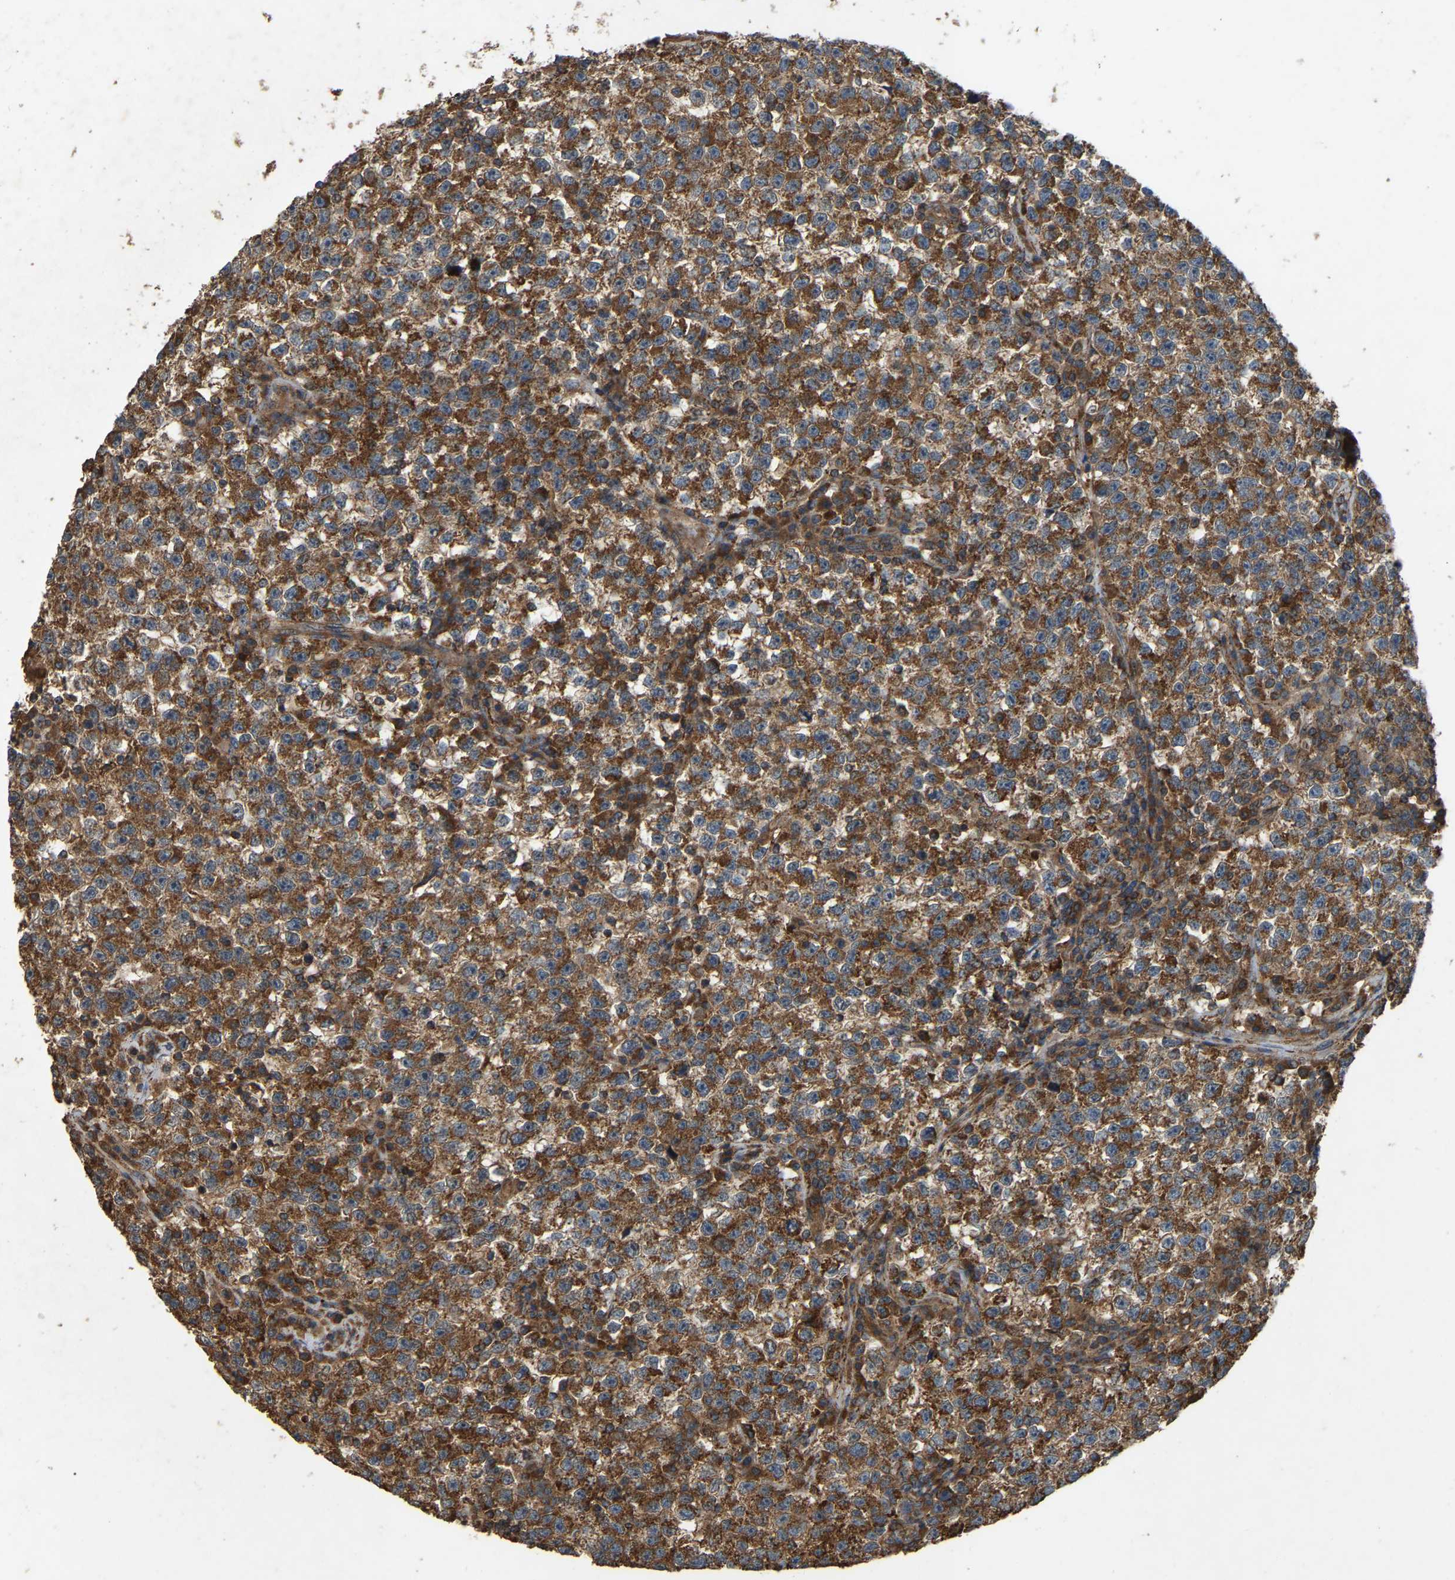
{"staining": {"intensity": "strong", "quantity": ">75%", "location": "cytoplasmic/membranous"}, "tissue": "testis cancer", "cell_type": "Tumor cells", "image_type": "cancer", "snomed": [{"axis": "morphology", "description": "Seminoma, NOS"}, {"axis": "topography", "description": "Testis"}], "caption": "Immunohistochemical staining of human testis seminoma shows strong cytoplasmic/membranous protein positivity in about >75% of tumor cells.", "gene": "SAMD9L", "patient": {"sex": "male", "age": 22}}